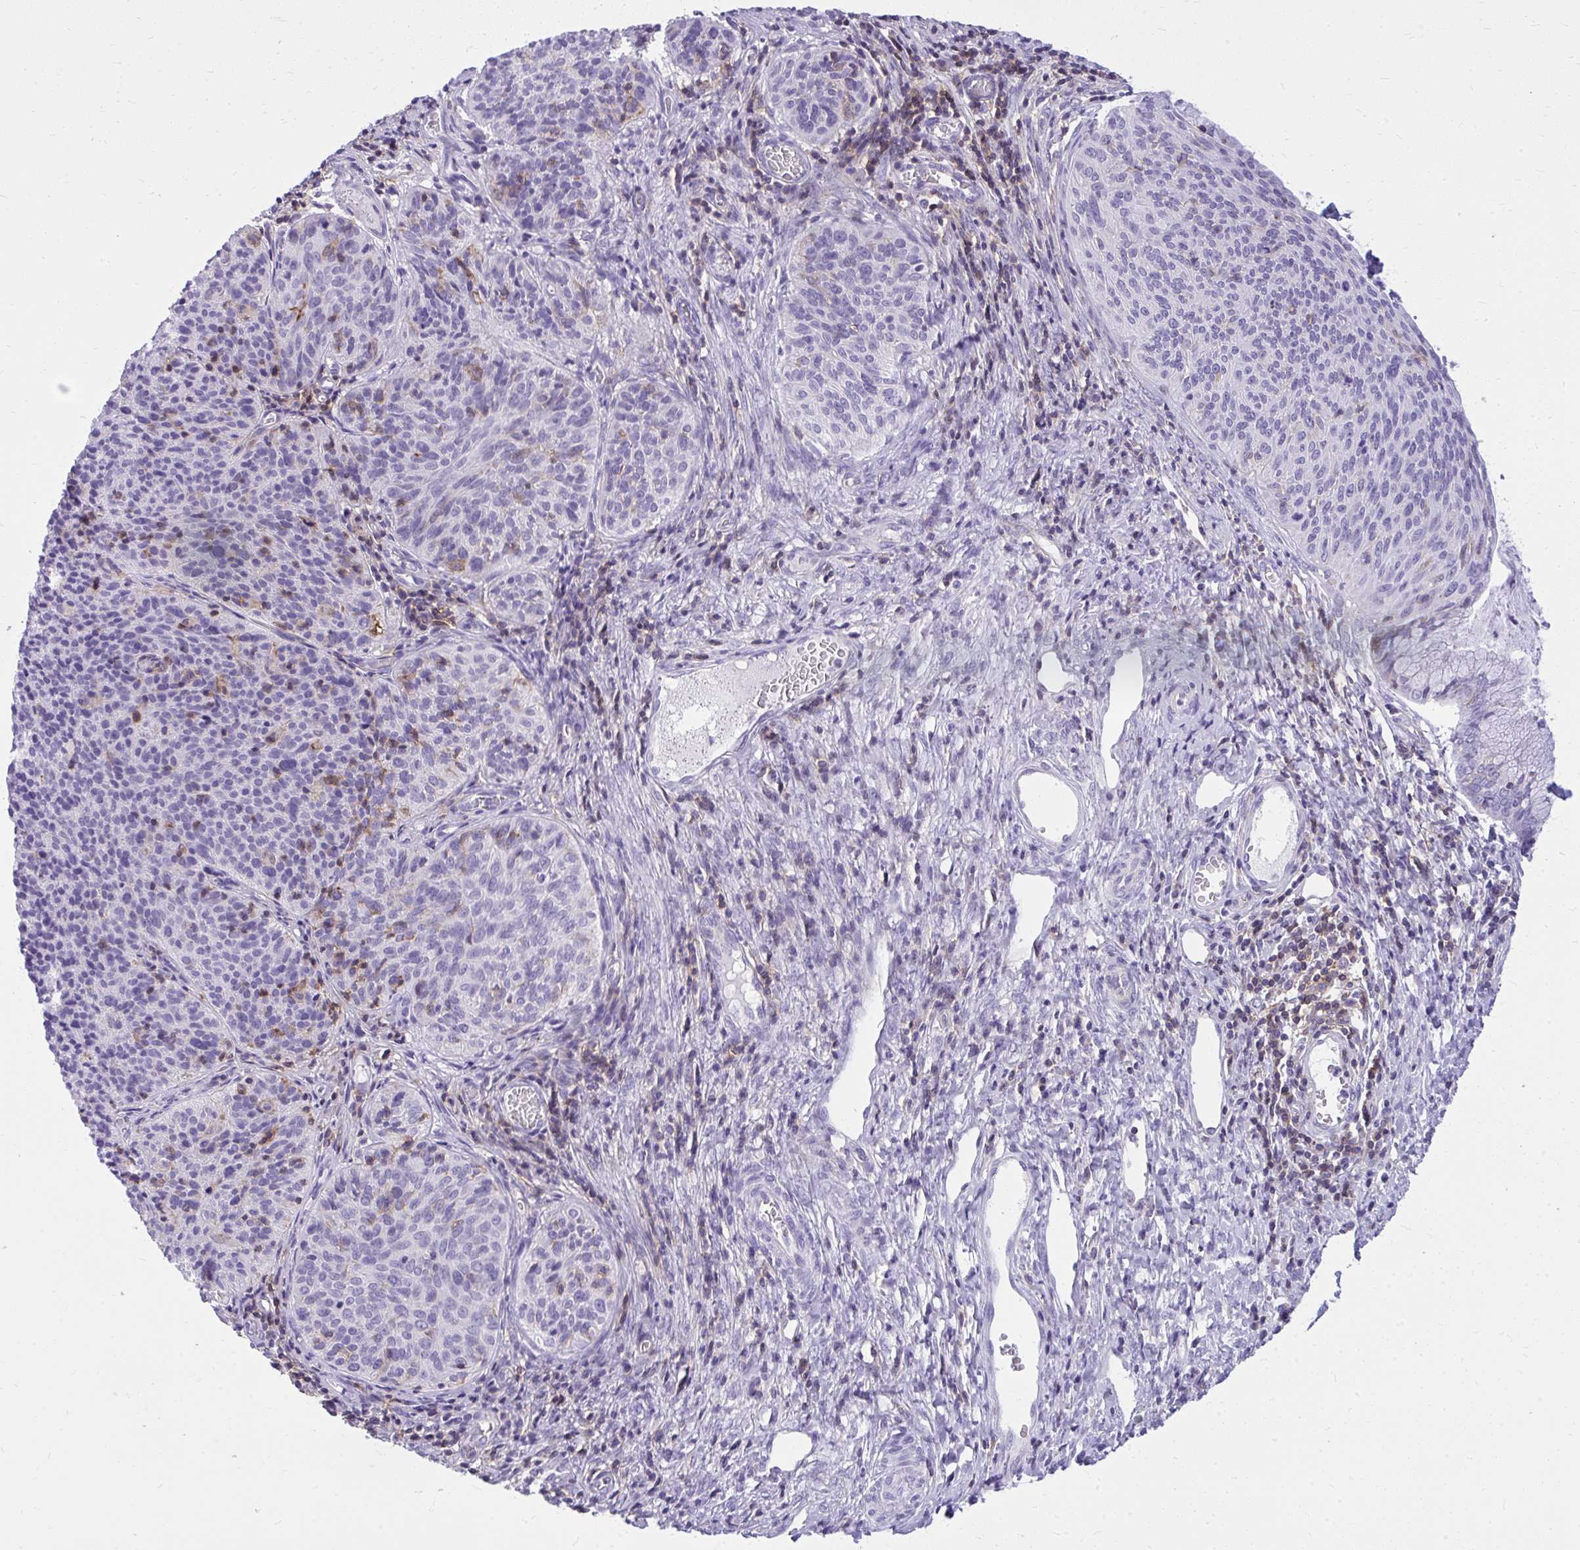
{"staining": {"intensity": "negative", "quantity": "none", "location": "none"}, "tissue": "cervical cancer", "cell_type": "Tumor cells", "image_type": "cancer", "snomed": [{"axis": "morphology", "description": "Squamous cell carcinoma, NOS"}, {"axis": "topography", "description": "Cervix"}], "caption": "Cervical squamous cell carcinoma stained for a protein using immunohistochemistry shows no expression tumor cells.", "gene": "GPRIN3", "patient": {"sex": "female", "age": 49}}